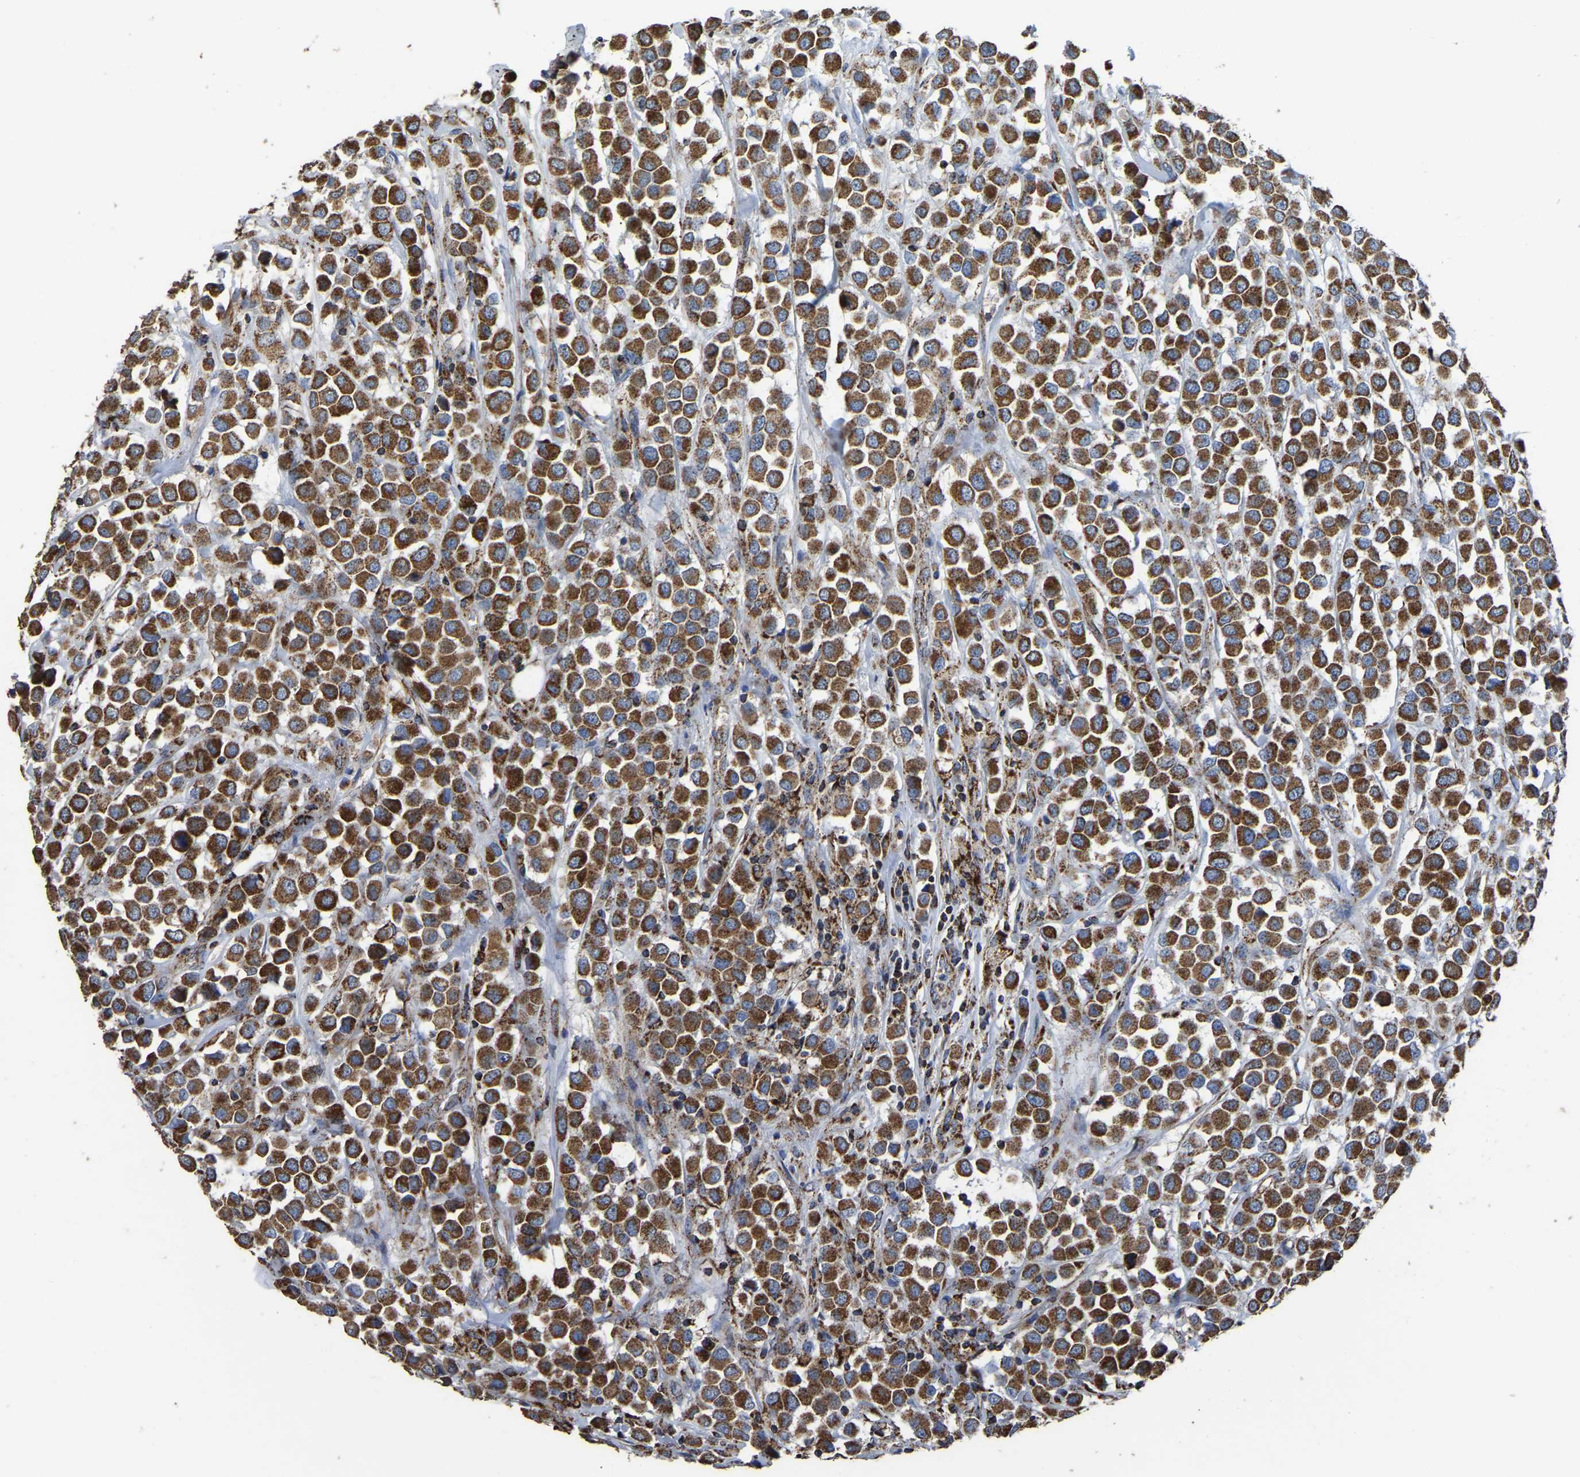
{"staining": {"intensity": "strong", "quantity": ">75%", "location": "cytoplasmic/membranous"}, "tissue": "breast cancer", "cell_type": "Tumor cells", "image_type": "cancer", "snomed": [{"axis": "morphology", "description": "Duct carcinoma"}, {"axis": "topography", "description": "Breast"}], "caption": "This is a histology image of immunohistochemistry (IHC) staining of breast infiltrating ductal carcinoma, which shows strong staining in the cytoplasmic/membranous of tumor cells.", "gene": "ETFA", "patient": {"sex": "female", "age": 61}}